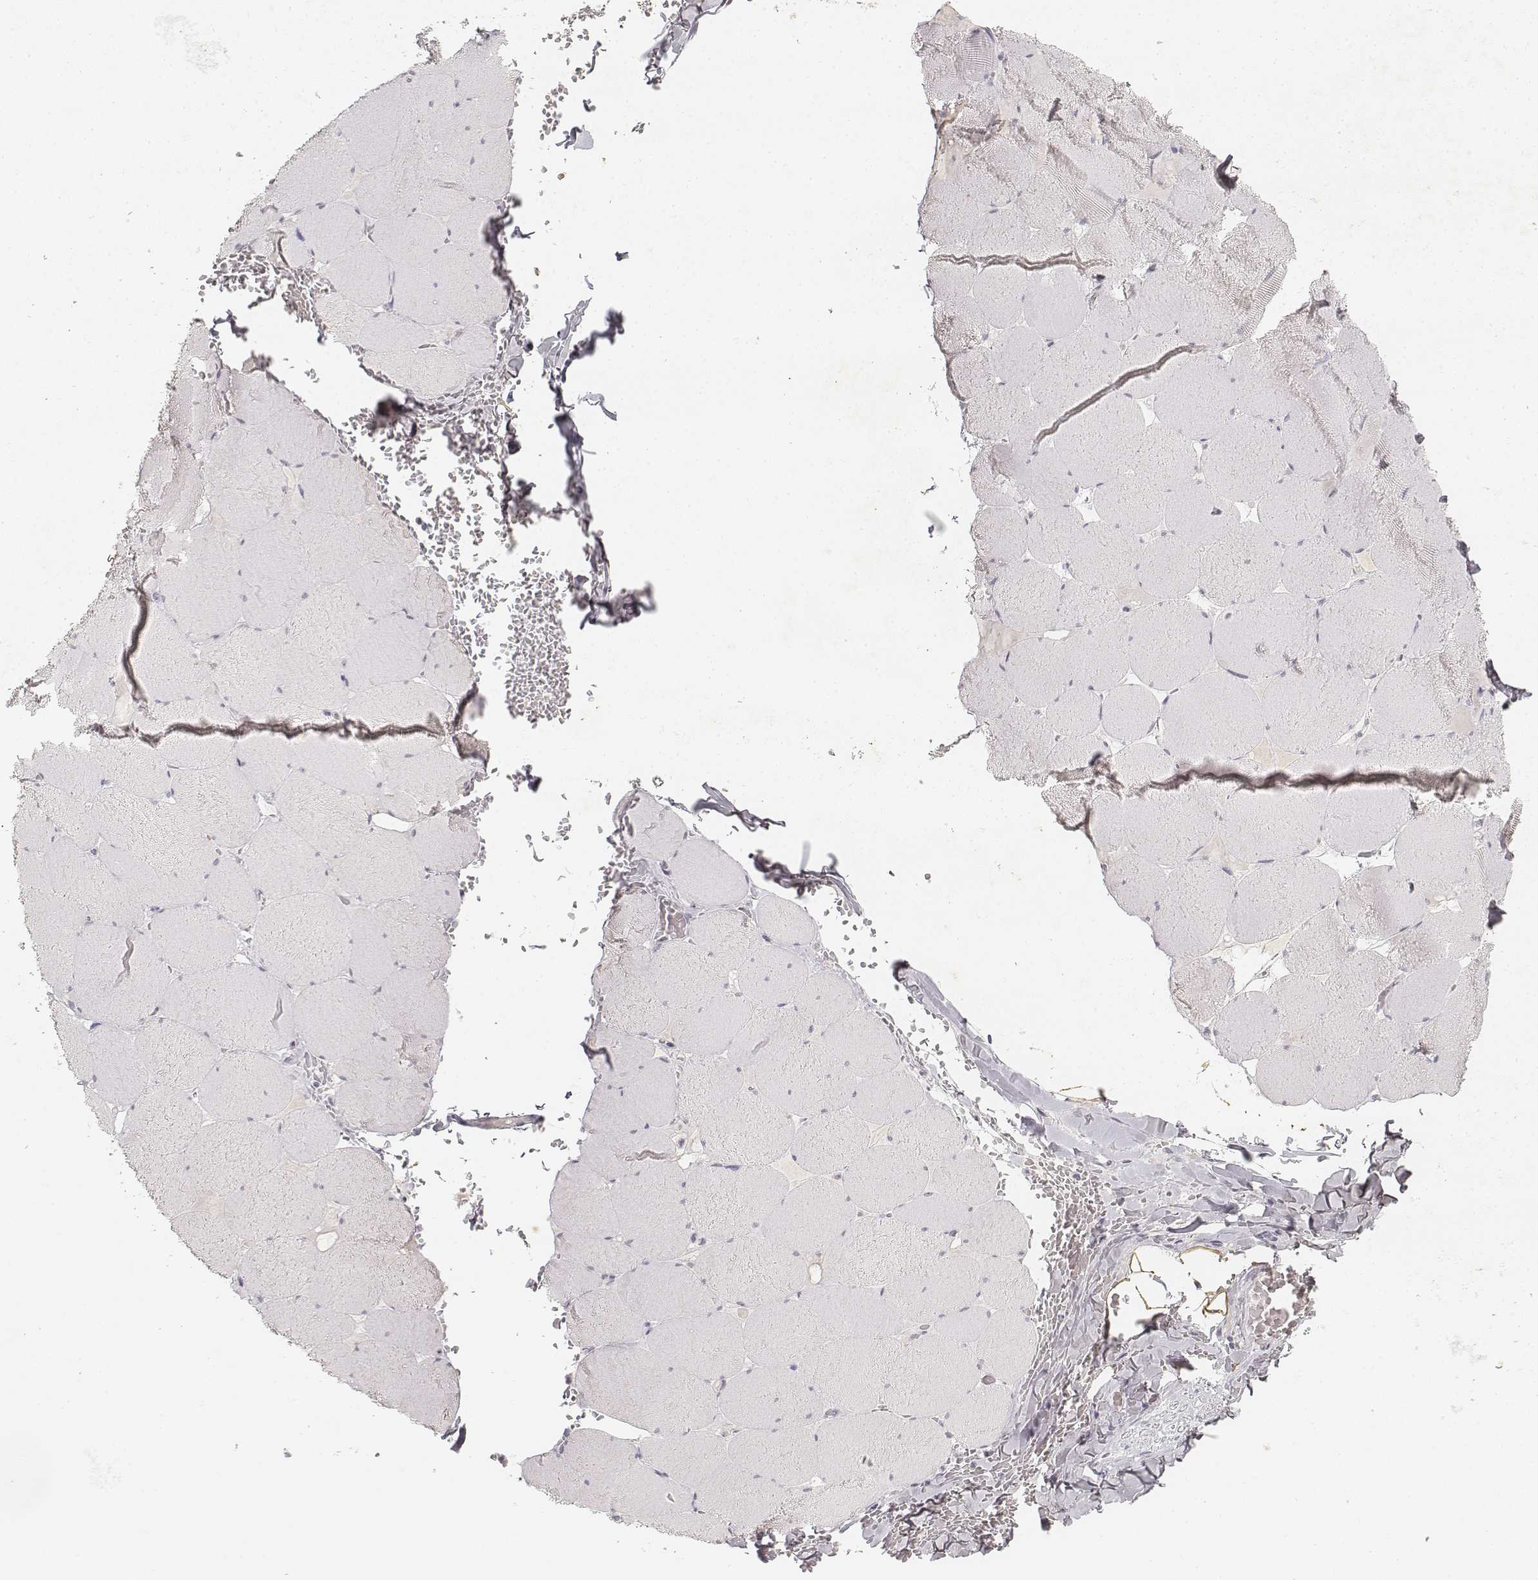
{"staining": {"intensity": "negative", "quantity": "none", "location": "none"}, "tissue": "skeletal muscle", "cell_type": "Myocytes", "image_type": "normal", "snomed": [{"axis": "morphology", "description": "Normal tissue, NOS"}, {"axis": "morphology", "description": "Malignant melanoma, Metastatic site"}, {"axis": "topography", "description": "Skeletal muscle"}], "caption": "This is a histopathology image of immunohistochemistry staining of benign skeletal muscle, which shows no expression in myocytes.", "gene": "KRT84", "patient": {"sex": "male", "age": 50}}